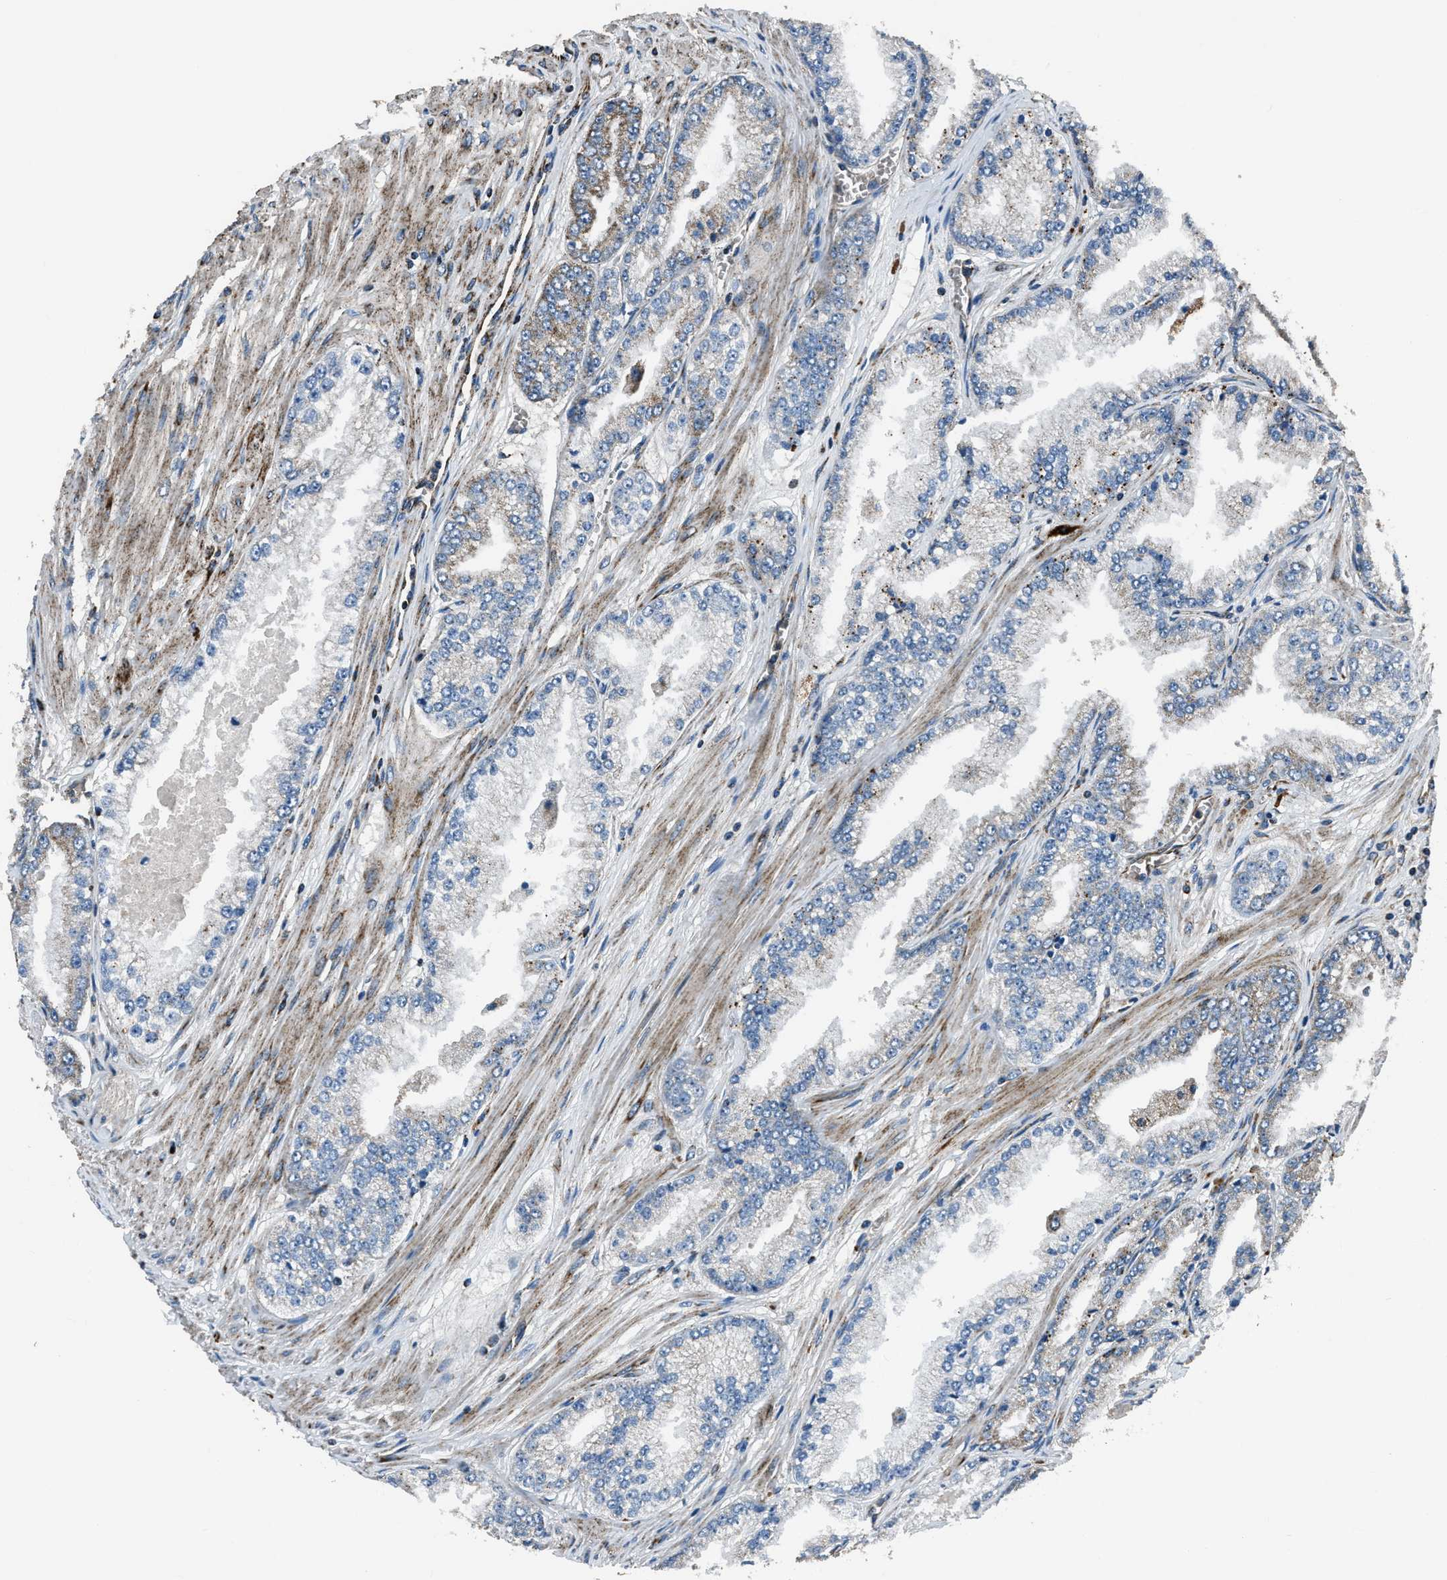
{"staining": {"intensity": "weak", "quantity": "<25%", "location": "cytoplasmic/membranous"}, "tissue": "prostate cancer", "cell_type": "Tumor cells", "image_type": "cancer", "snomed": [{"axis": "morphology", "description": "Adenocarcinoma, High grade"}, {"axis": "topography", "description": "Prostate"}], "caption": "This is an immunohistochemistry (IHC) micrograph of human prostate adenocarcinoma (high-grade). There is no expression in tumor cells.", "gene": "OGDH", "patient": {"sex": "male", "age": 61}}